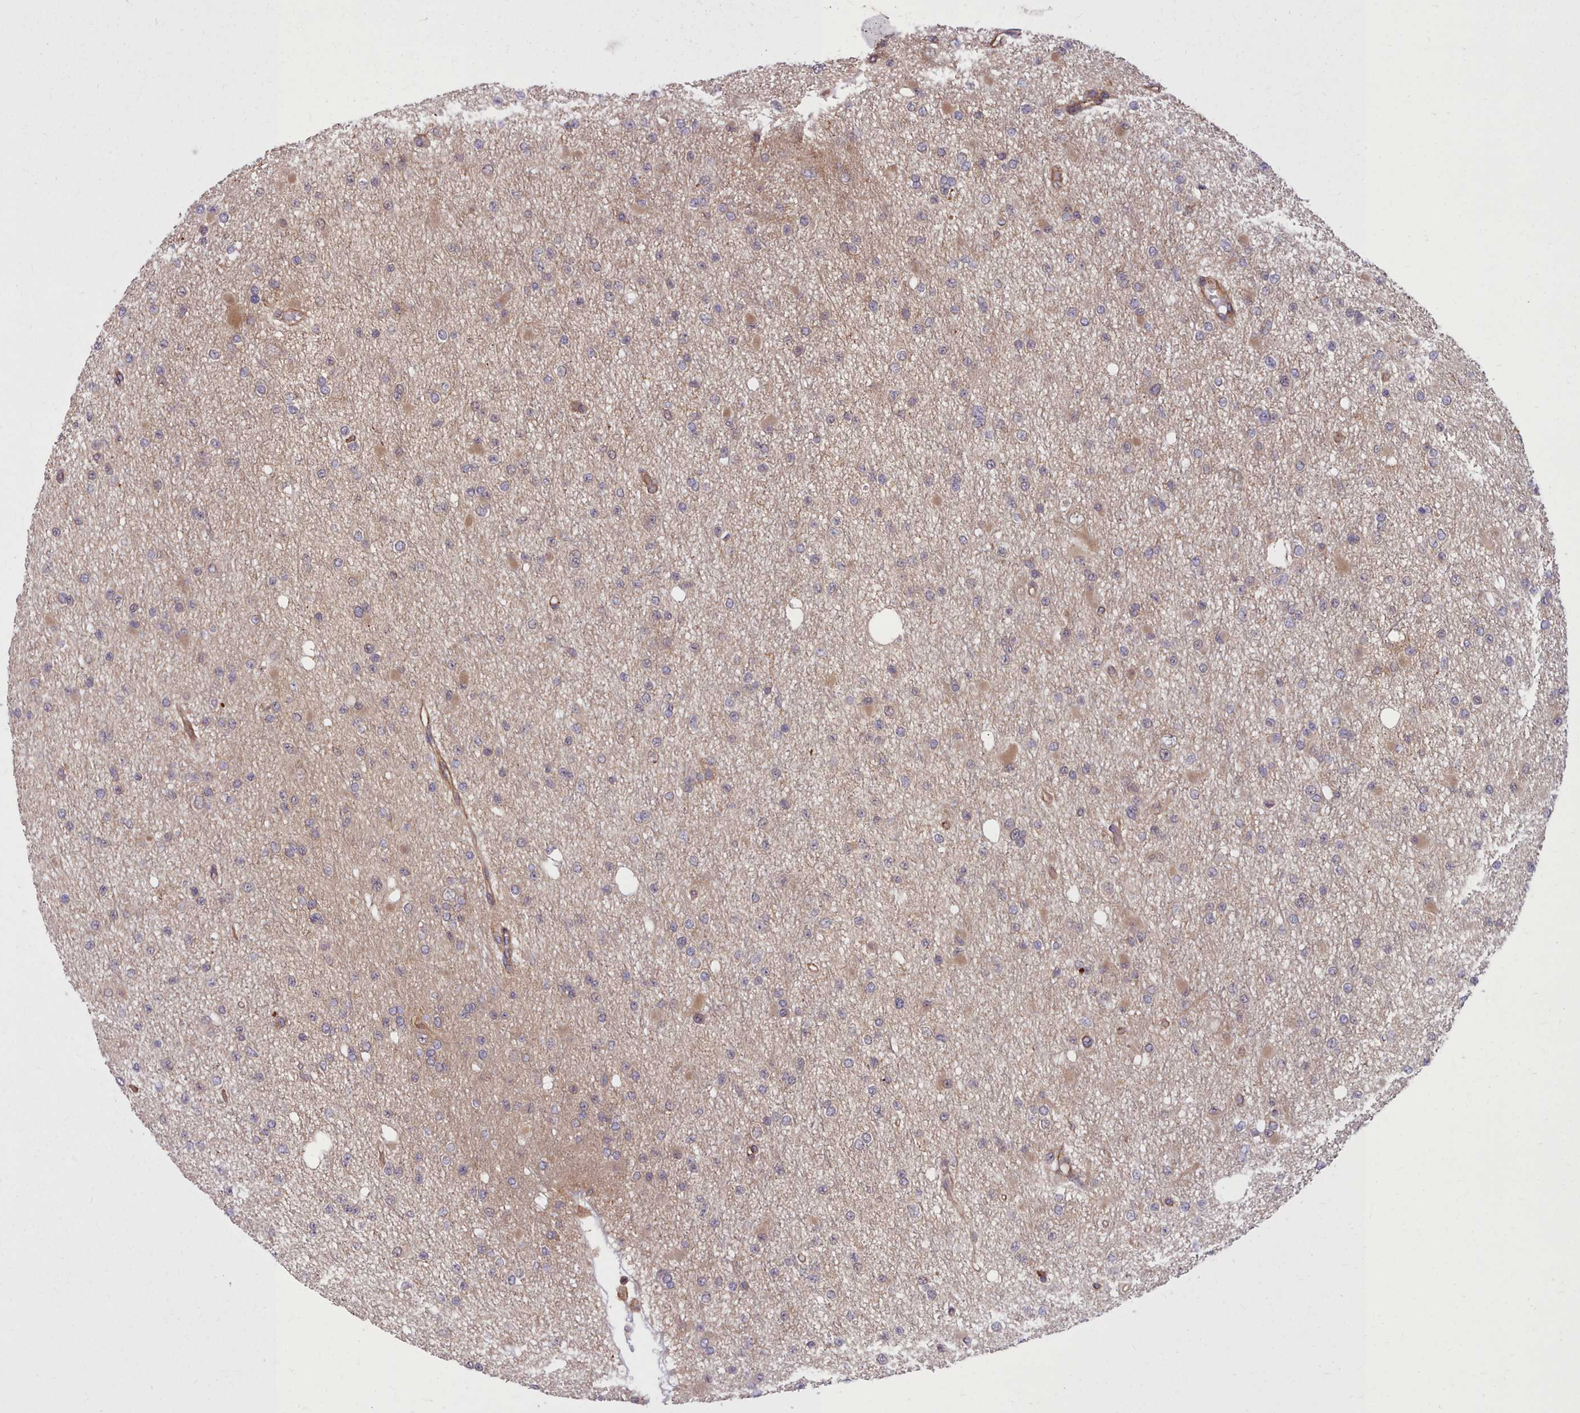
{"staining": {"intensity": "weak", "quantity": "25%-75%", "location": "cytoplasmic/membranous"}, "tissue": "glioma", "cell_type": "Tumor cells", "image_type": "cancer", "snomed": [{"axis": "morphology", "description": "Glioma, malignant, Low grade"}, {"axis": "topography", "description": "Brain"}], "caption": "An image of human malignant glioma (low-grade) stained for a protein displays weak cytoplasmic/membranous brown staining in tumor cells.", "gene": "STUB1", "patient": {"sex": "female", "age": 22}}